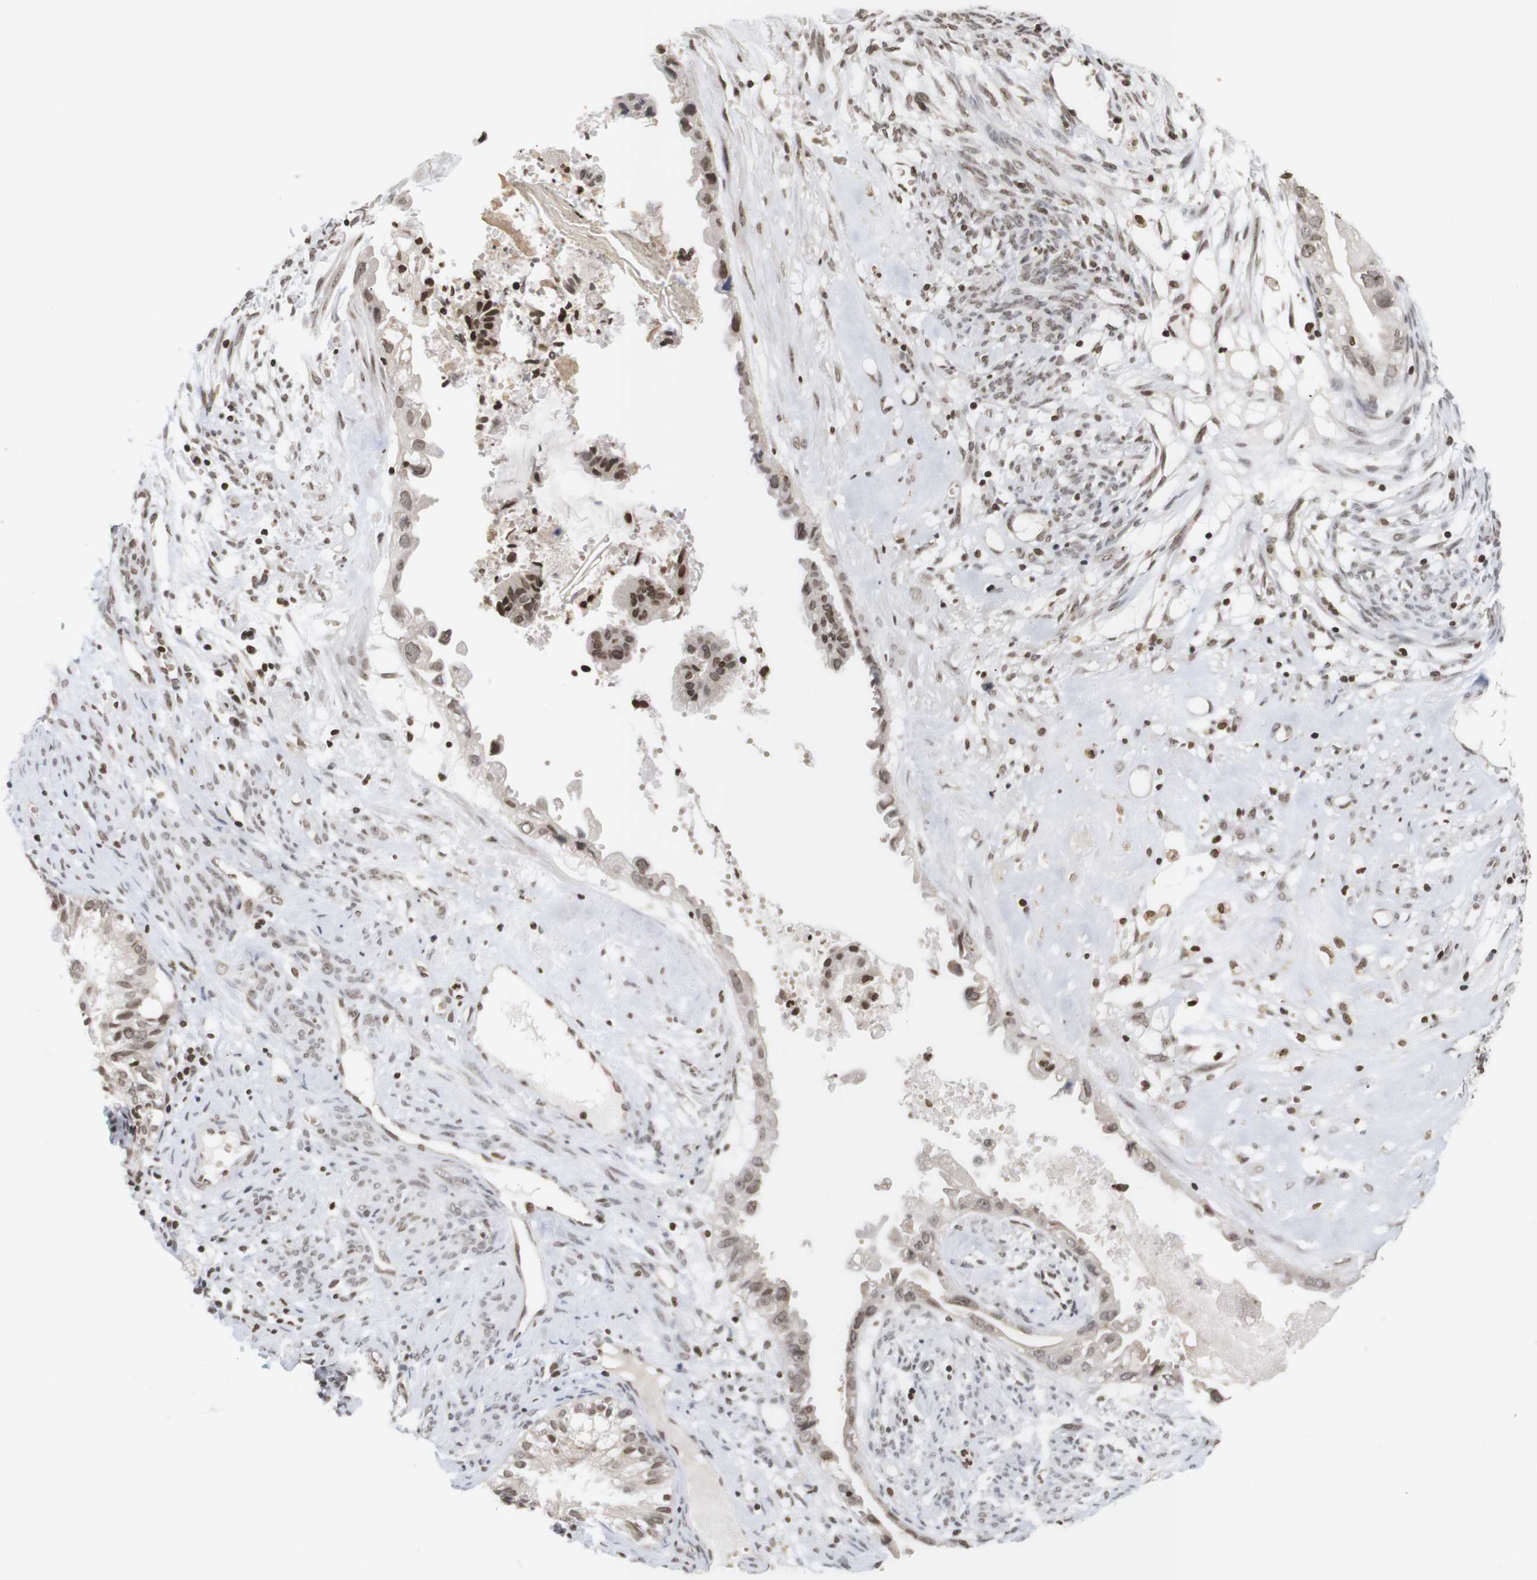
{"staining": {"intensity": "moderate", "quantity": ">75%", "location": "nuclear"}, "tissue": "cervical cancer", "cell_type": "Tumor cells", "image_type": "cancer", "snomed": [{"axis": "morphology", "description": "Normal tissue, NOS"}, {"axis": "morphology", "description": "Adenocarcinoma, NOS"}, {"axis": "topography", "description": "Cervix"}, {"axis": "topography", "description": "Endometrium"}], "caption": "Immunohistochemical staining of cervical adenocarcinoma displays medium levels of moderate nuclear protein staining in approximately >75% of tumor cells. (DAB (3,3'-diaminobenzidine) = brown stain, brightfield microscopy at high magnification).", "gene": "ETV5", "patient": {"sex": "female", "age": 86}}